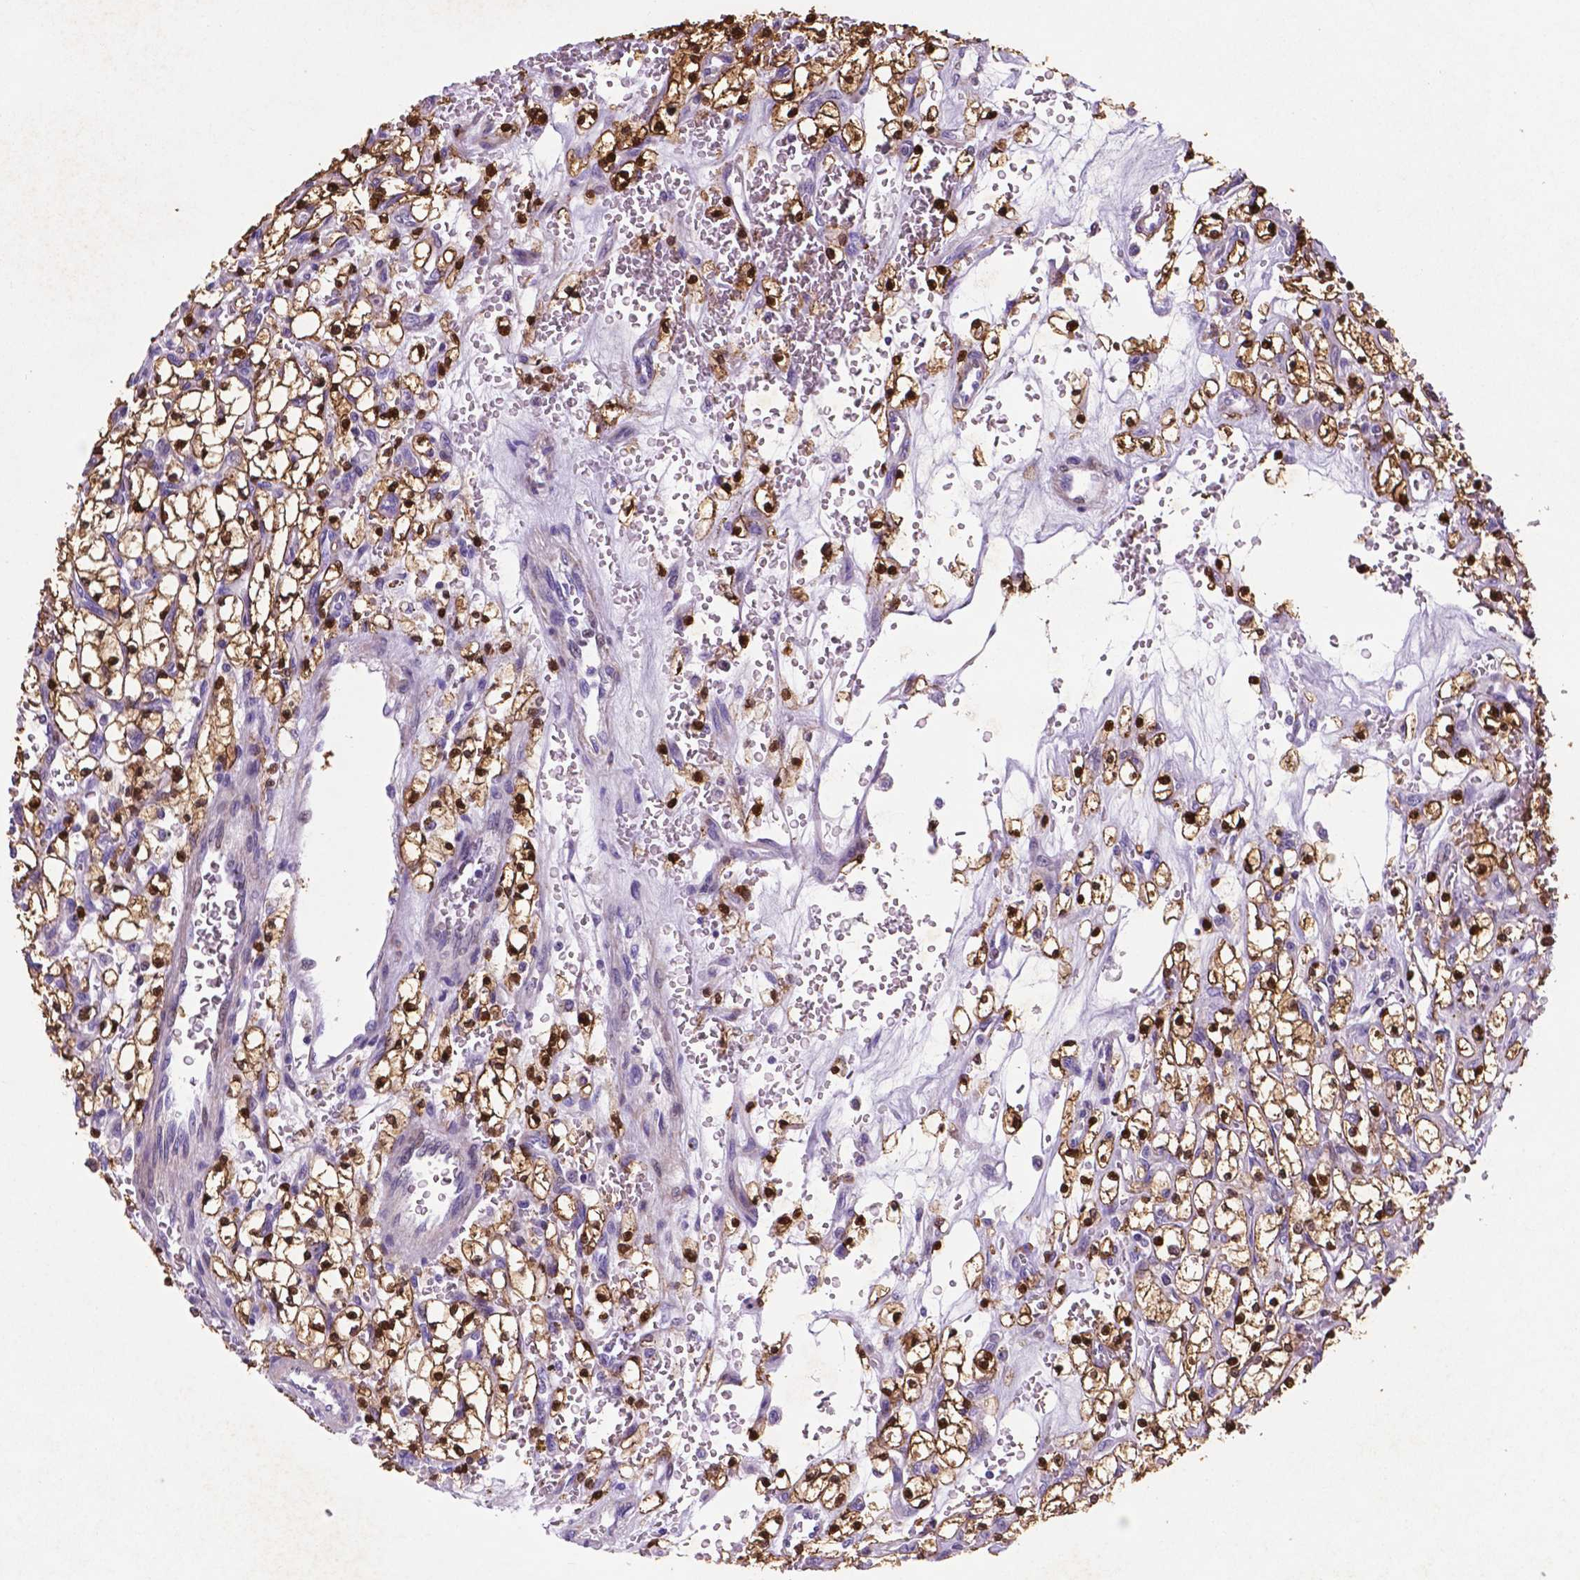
{"staining": {"intensity": "strong", "quantity": ">75%", "location": "nuclear"}, "tissue": "renal cancer", "cell_type": "Tumor cells", "image_type": "cancer", "snomed": [{"axis": "morphology", "description": "Adenocarcinoma, NOS"}, {"axis": "topography", "description": "Kidney"}], "caption": "A high-resolution photomicrograph shows immunohistochemistry staining of renal adenocarcinoma, which demonstrates strong nuclear expression in about >75% of tumor cells.", "gene": "TM4SF20", "patient": {"sex": "female", "age": 64}}